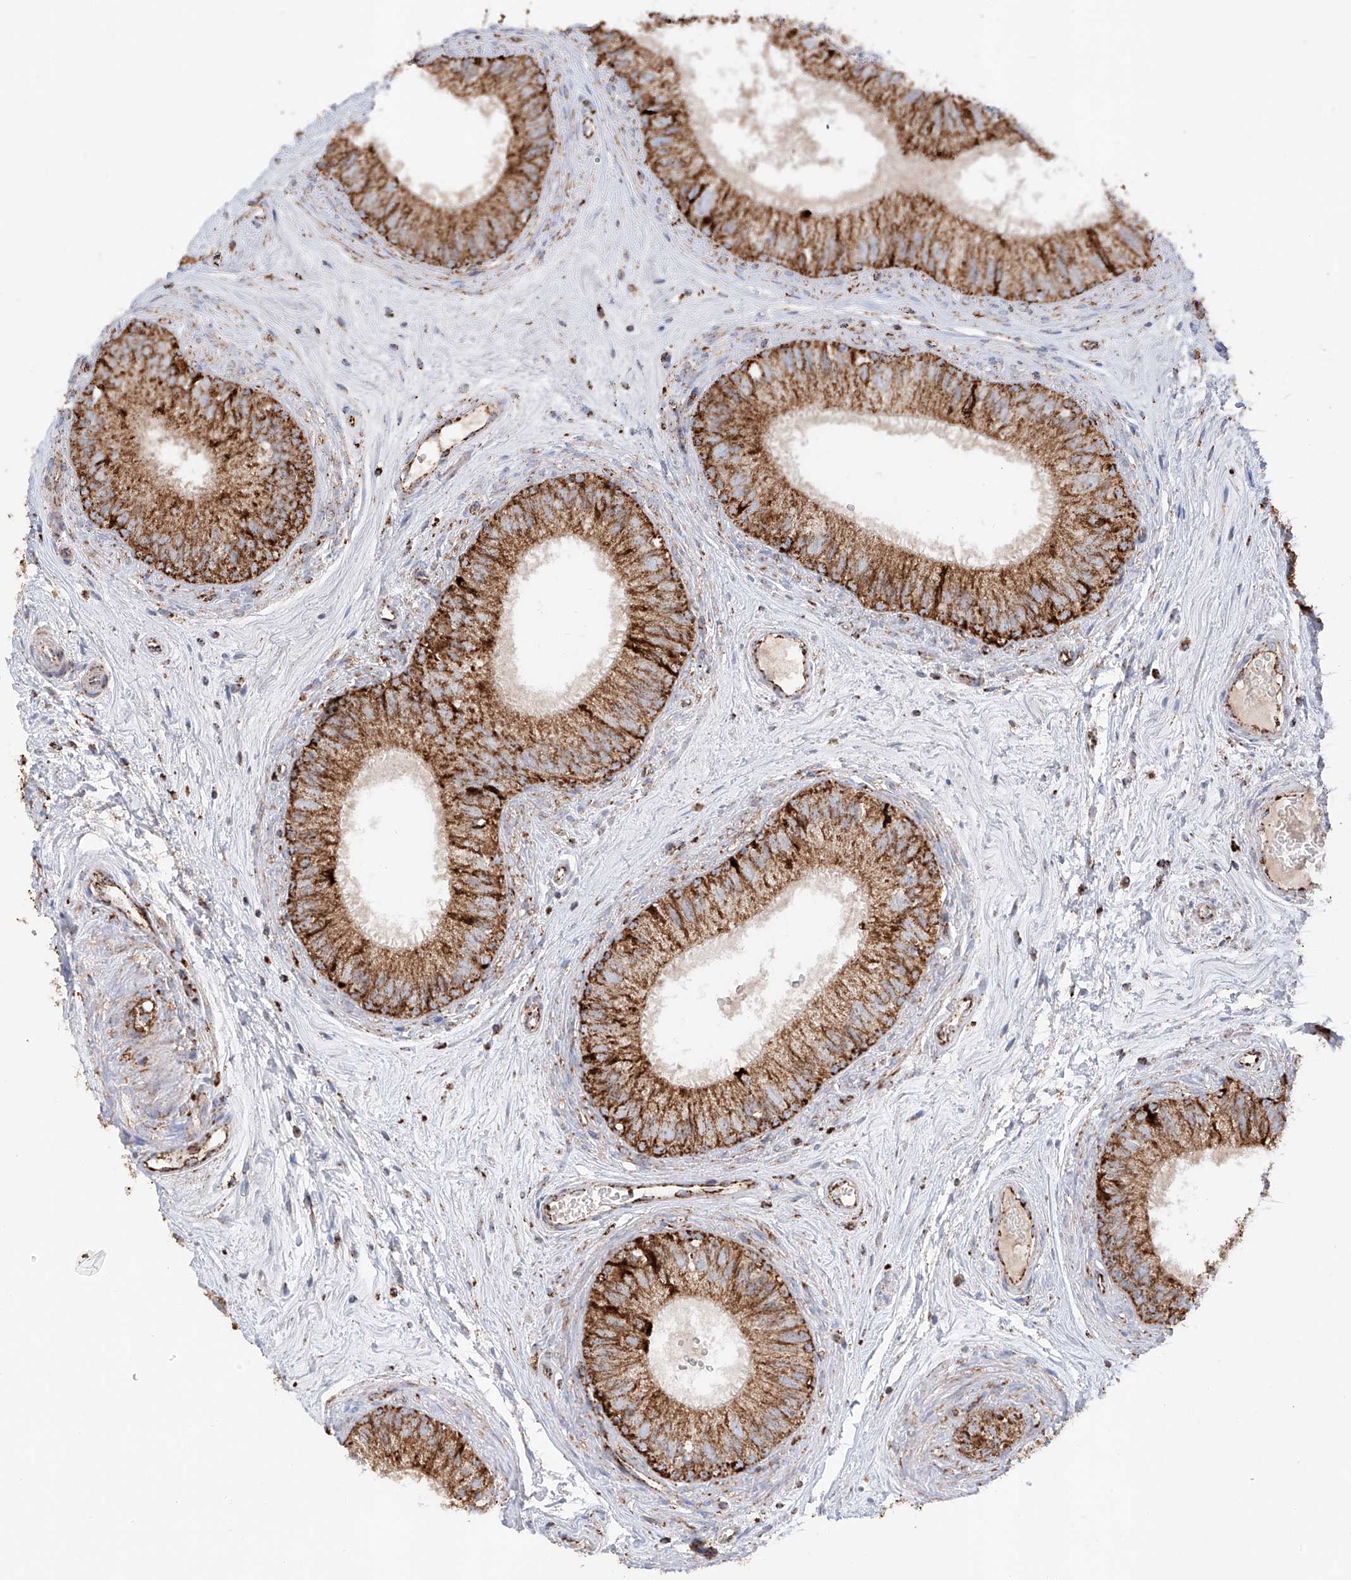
{"staining": {"intensity": "strong", "quantity": ">75%", "location": "cytoplasmic/membranous"}, "tissue": "epididymis", "cell_type": "Glandular cells", "image_type": "normal", "snomed": [{"axis": "morphology", "description": "Normal tissue, NOS"}, {"axis": "topography", "description": "Epididymis"}], "caption": "Epididymis stained with a brown dye exhibits strong cytoplasmic/membranous positive positivity in approximately >75% of glandular cells.", "gene": "TTC27", "patient": {"sex": "male", "age": 71}}